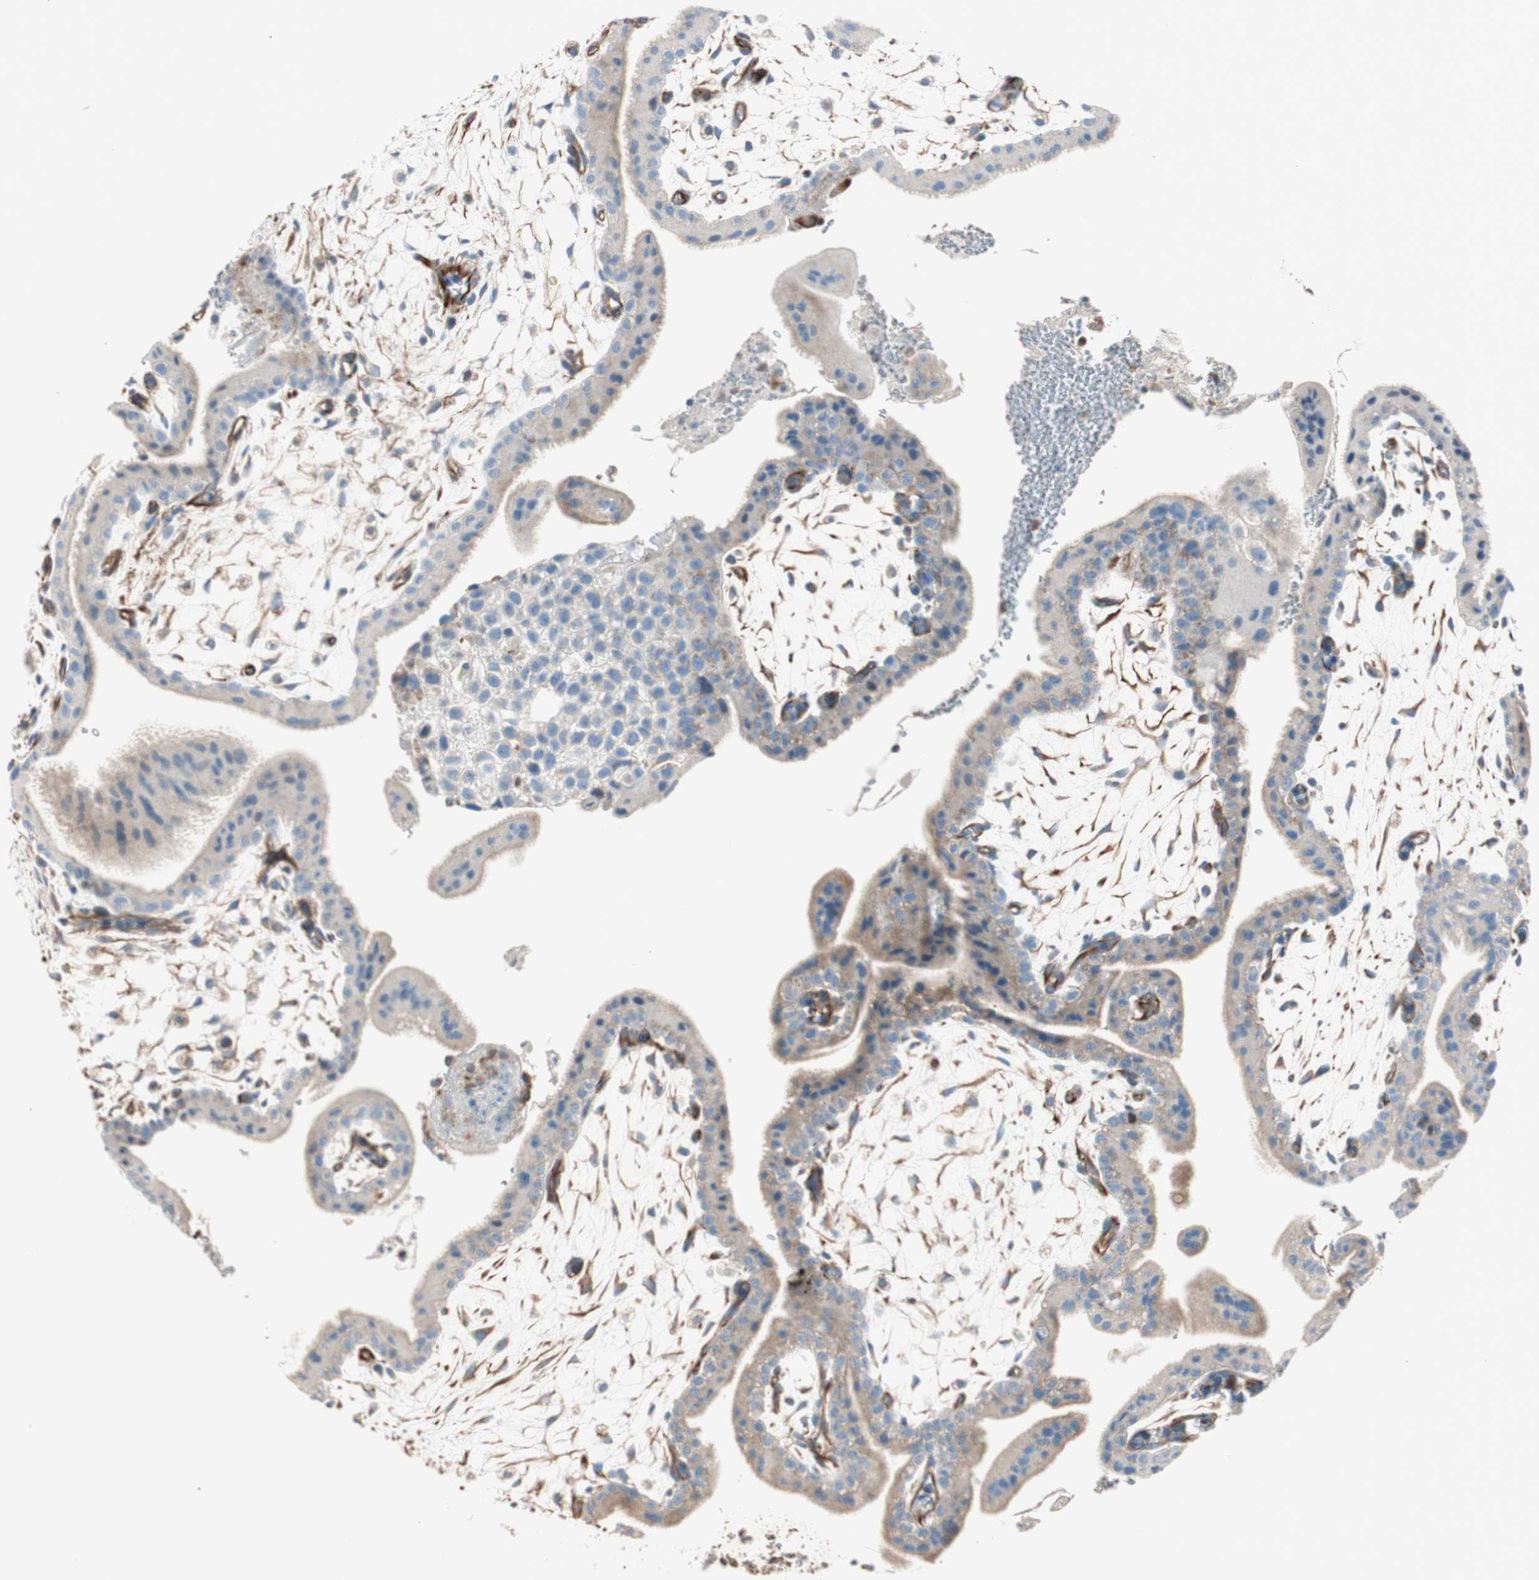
{"staining": {"intensity": "weak", "quantity": "25%-75%", "location": "cytoplasmic/membranous"}, "tissue": "placenta", "cell_type": "Trophoblastic cells", "image_type": "normal", "snomed": [{"axis": "morphology", "description": "Normal tissue, NOS"}, {"axis": "topography", "description": "Placenta"}], "caption": "High-magnification brightfield microscopy of normal placenta stained with DAB (brown) and counterstained with hematoxylin (blue). trophoblastic cells exhibit weak cytoplasmic/membranous positivity is identified in about25%-75% of cells.", "gene": "SRCIN1", "patient": {"sex": "female", "age": 35}}